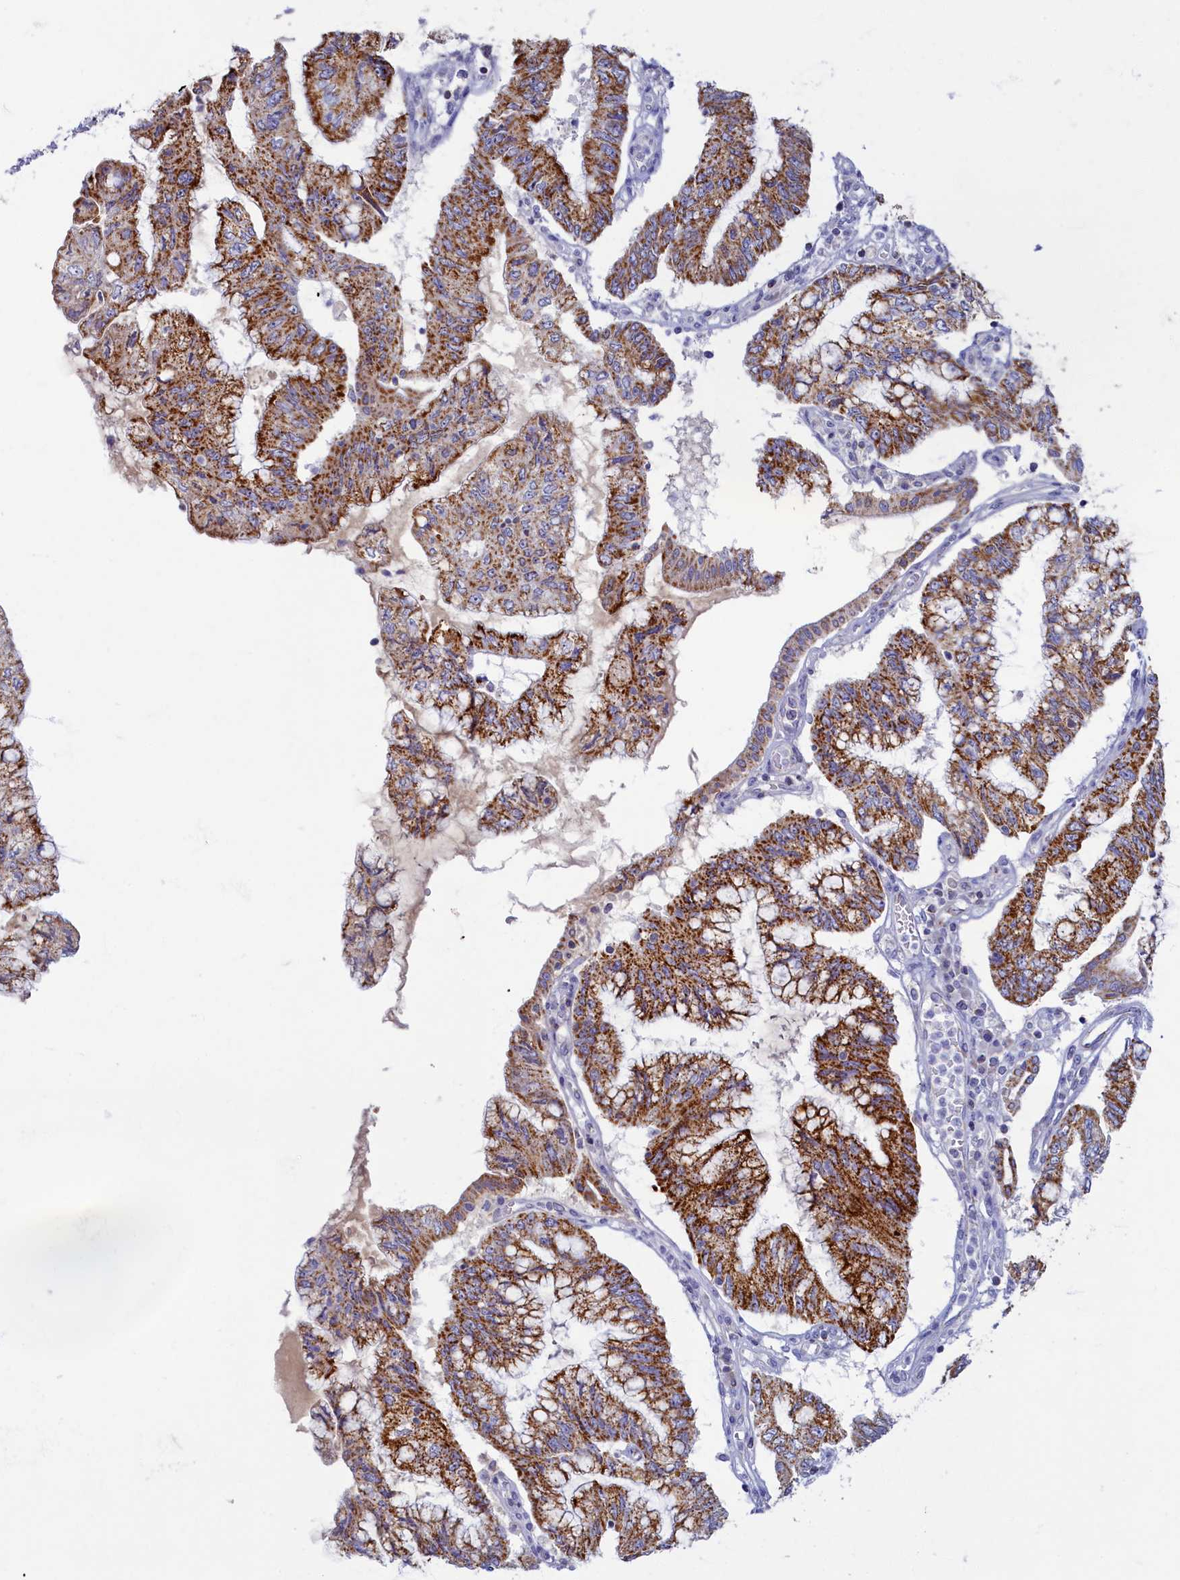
{"staining": {"intensity": "strong", "quantity": ">75%", "location": "cytoplasmic/membranous"}, "tissue": "pancreatic cancer", "cell_type": "Tumor cells", "image_type": "cancer", "snomed": [{"axis": "morphology", "description": "Adenocarcinoma, NOS"}, {"axis": "topography", "description": "Pancreas"}], "caption": "Protein expression analysis of pancreatic cancer (adenocarcinoma) reveals strong cytoplasmic/membranous staining in approximately >75% of tumor cells.", "gene": "OCIAD2", "patient": {"sex": "female", "age": 73}}